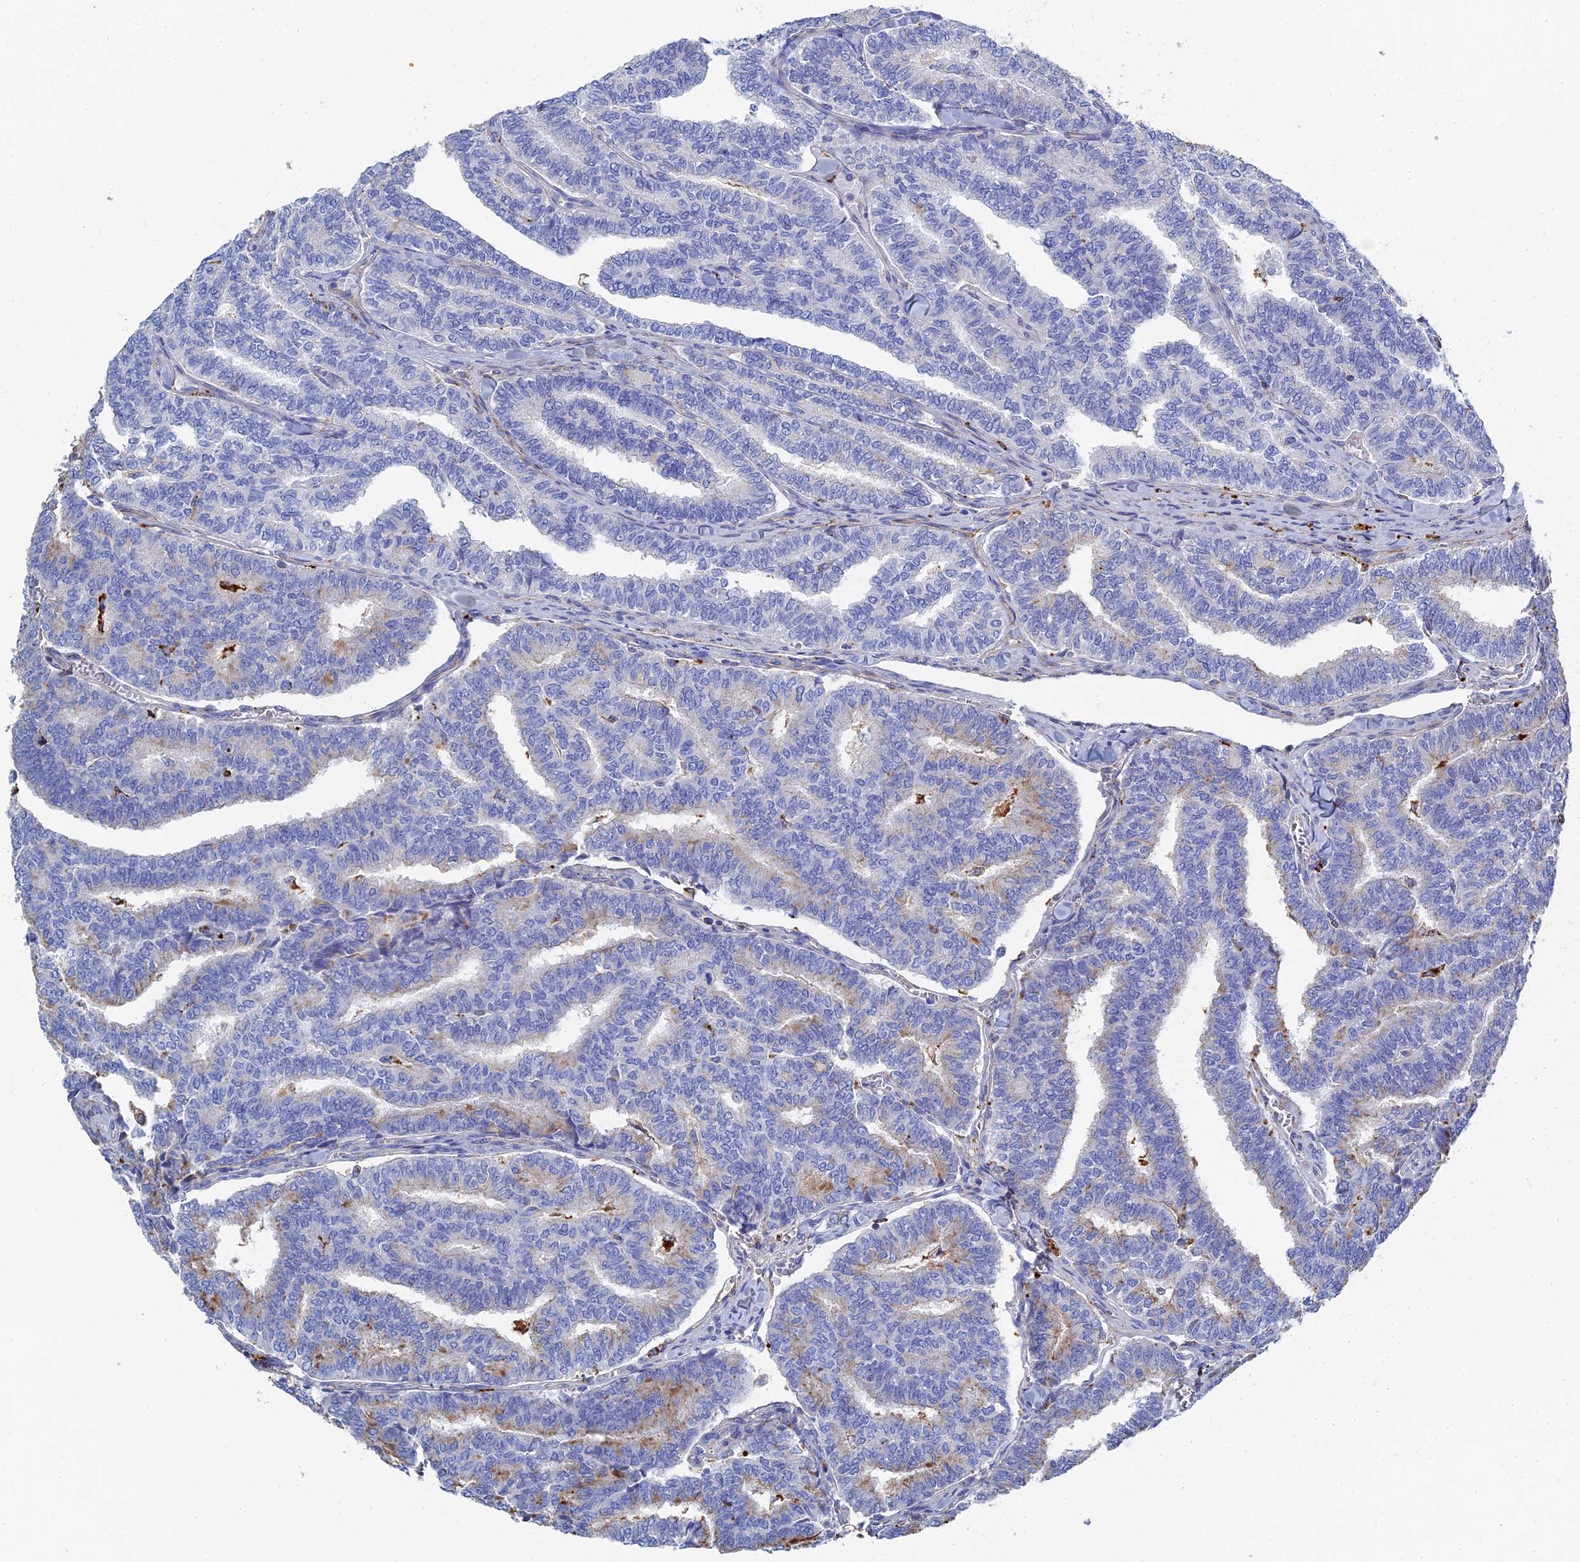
{"staining": {"intensity": "negative", "quantity": "none", "location": "none"}, "tissue": "thyroid cancer", "cell_type": "Tumor cells", "image_type": "cancer", "snomed": [{"axis": "morphology", "description": "Papillary adenocarcinoma, NOS"}, {"axis": "topography", "description": "Thyroid gland"}], "caption": "Immunohistochemistry (IHC) photomicrograph of thyroid papillary adenocarcinoma stained for a protein (brown), which displays no expression in tumor cells.", "gene": "STRA6", "patient": {"sex": "female", "age": 35}}